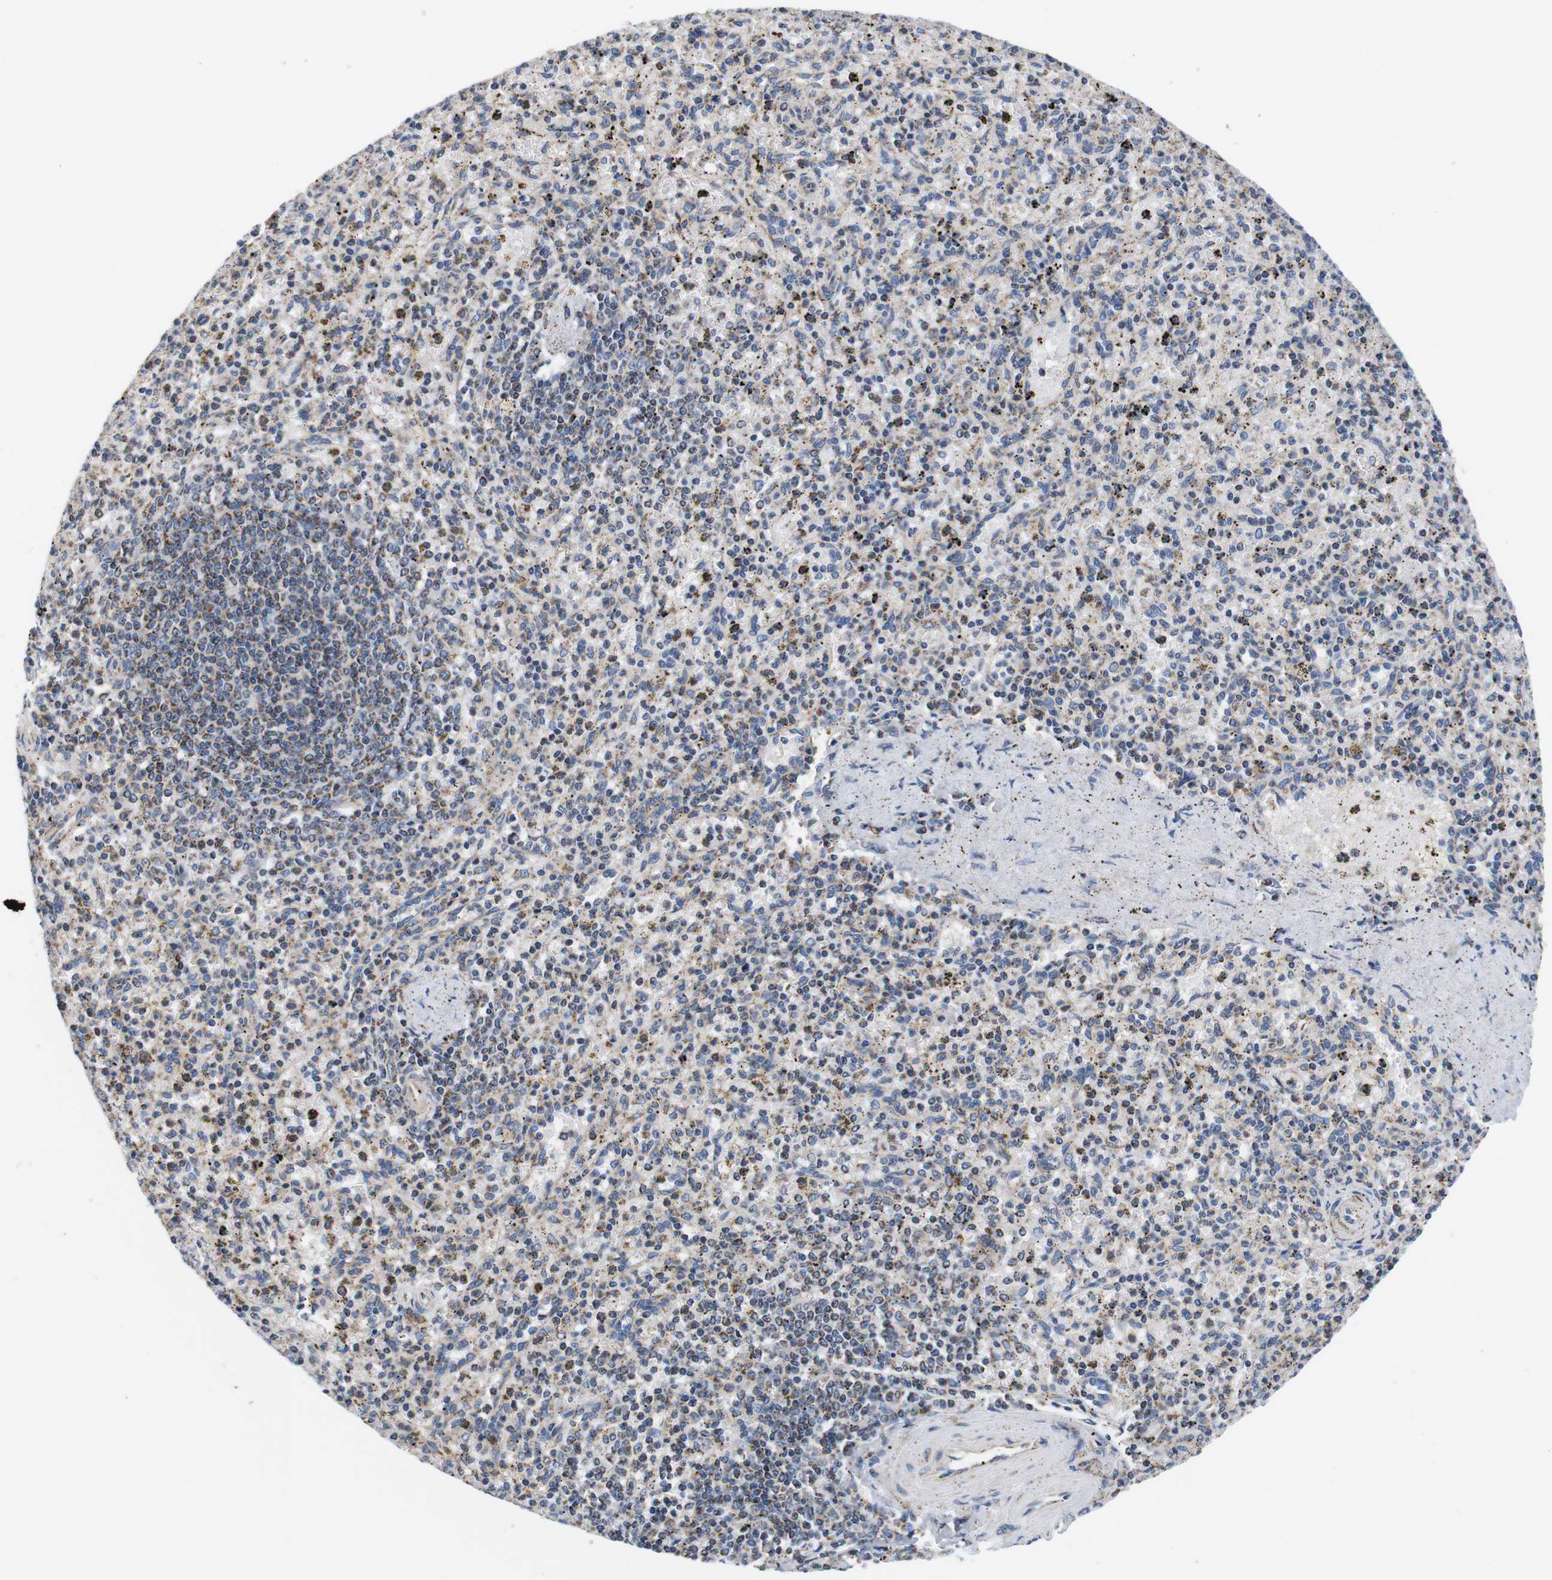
{"staining": {"intensity": "moderate", "quantity": "25%-75%", "location": "cytoplasmic/membranous"}, "tissue": "spleen", "cell_type": "Cells in red pulp", "image_type": "normal", "snomed": [{"axis": "morphology", "description": "Normal tissue, NOS"}, {"axis": "topography", "description": "Spleen"}], "caption": "A high-resolution photomicrograph shows immunohistochemistry staining of normal spleen, which displays moderate cytoplasmic/membranous expression in about 25%-75% of cells in red pulp. Immunohistochemistry stains the protein of interest in brown and the nuclei are stained blue.", "gene": "LRP4", "patient": {"sex": "male", "age": 72}}